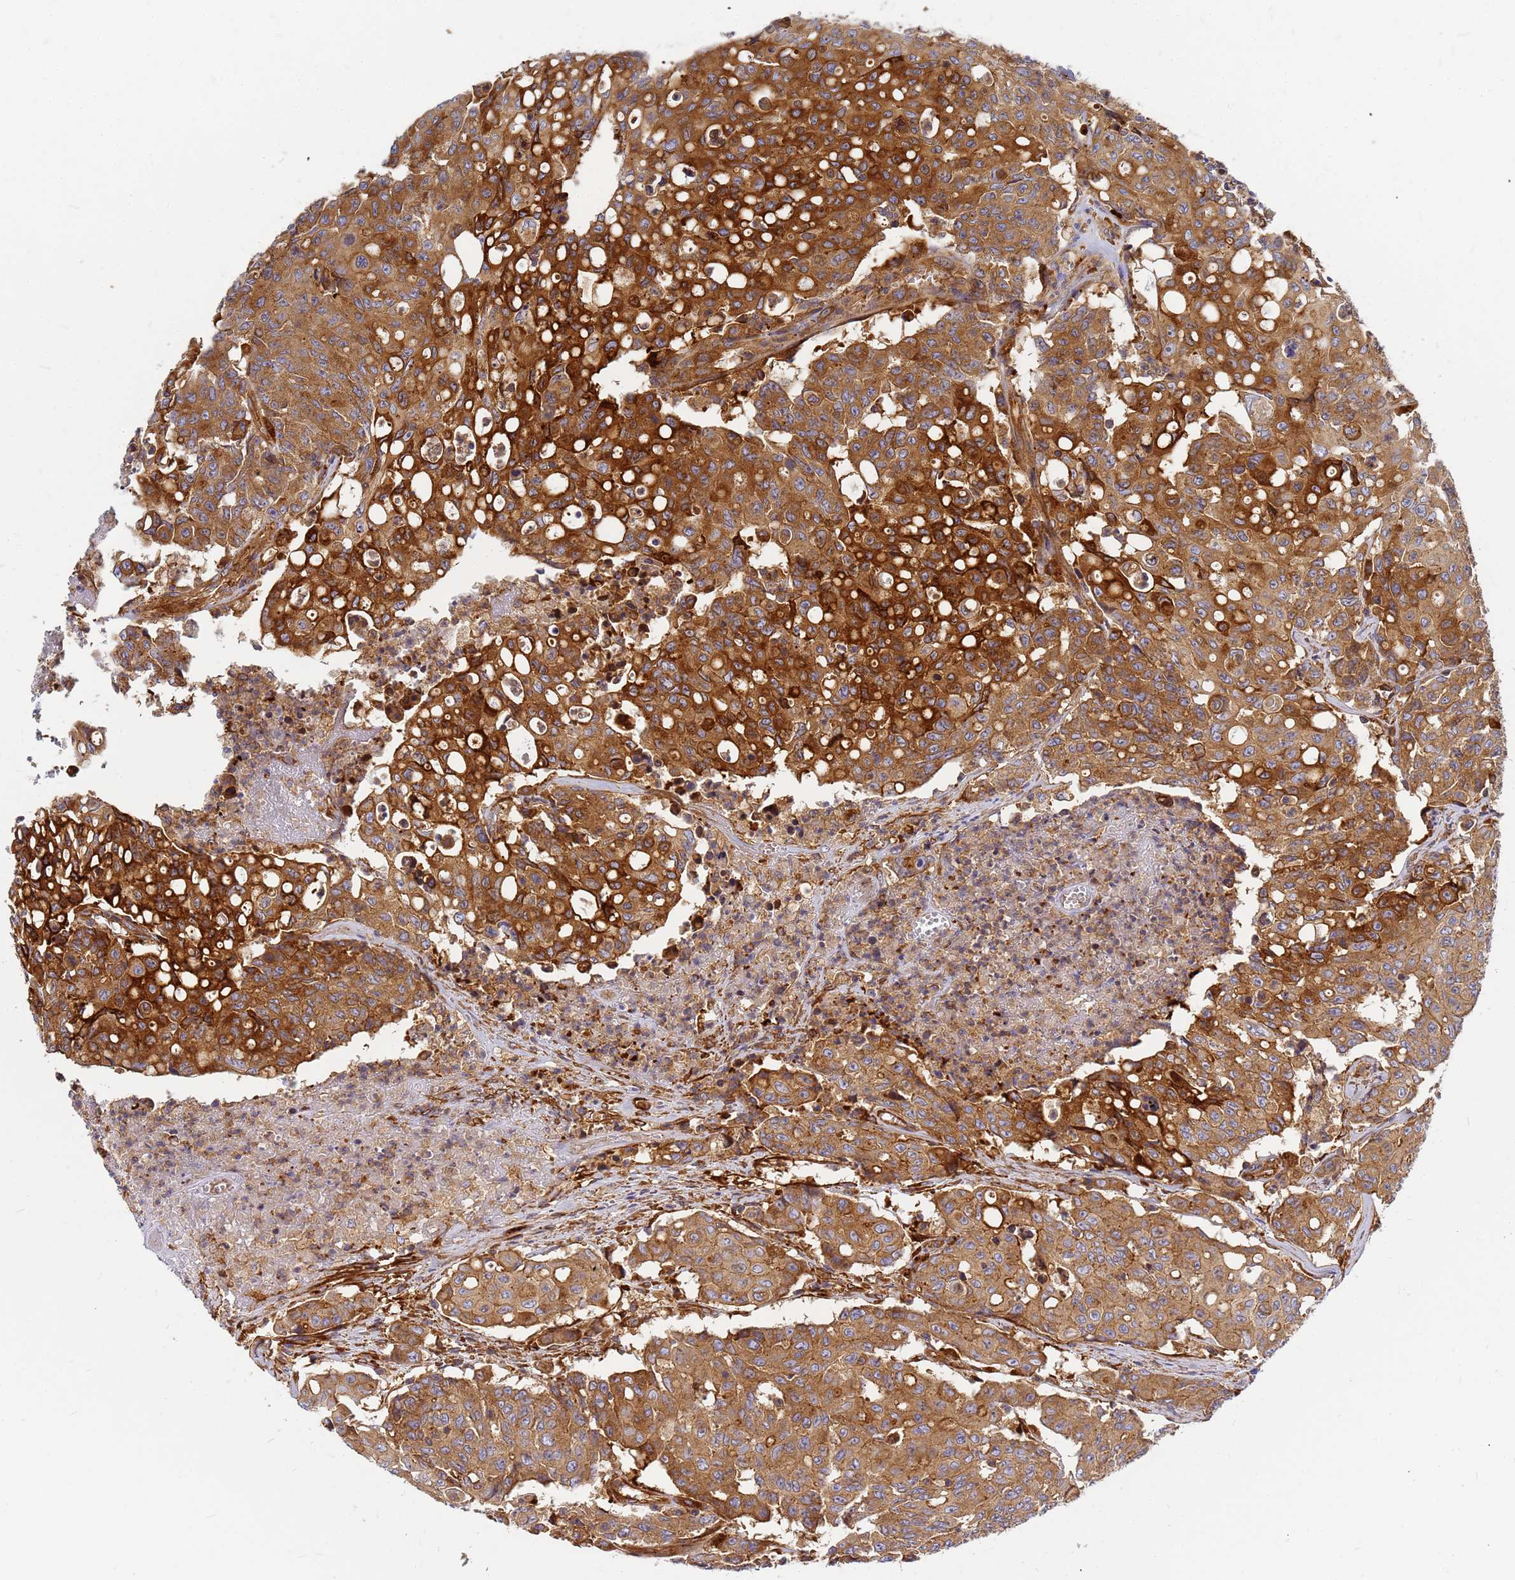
{"staining": {"intensity": "strong", "quantity": "25%-75%", "location": "cytoplasmic/membranous"}, "tissue": "colorectal cancer", "cell_type": "Tumor cells", "image_type": "cancer", "snomed": [{"axis": "morphology", "description": "Adenocarcinoma, NOS"}, {"axis": "topography", "description": "Colon"}], "caption": "Colorectal cancer (adenocarcinoma) stained for a protein exhibits strong cytoplasmic/membranous positivity in tumor cells.", "gene": "C2CD5", "patient": {"sex": "male", "age": 51}}